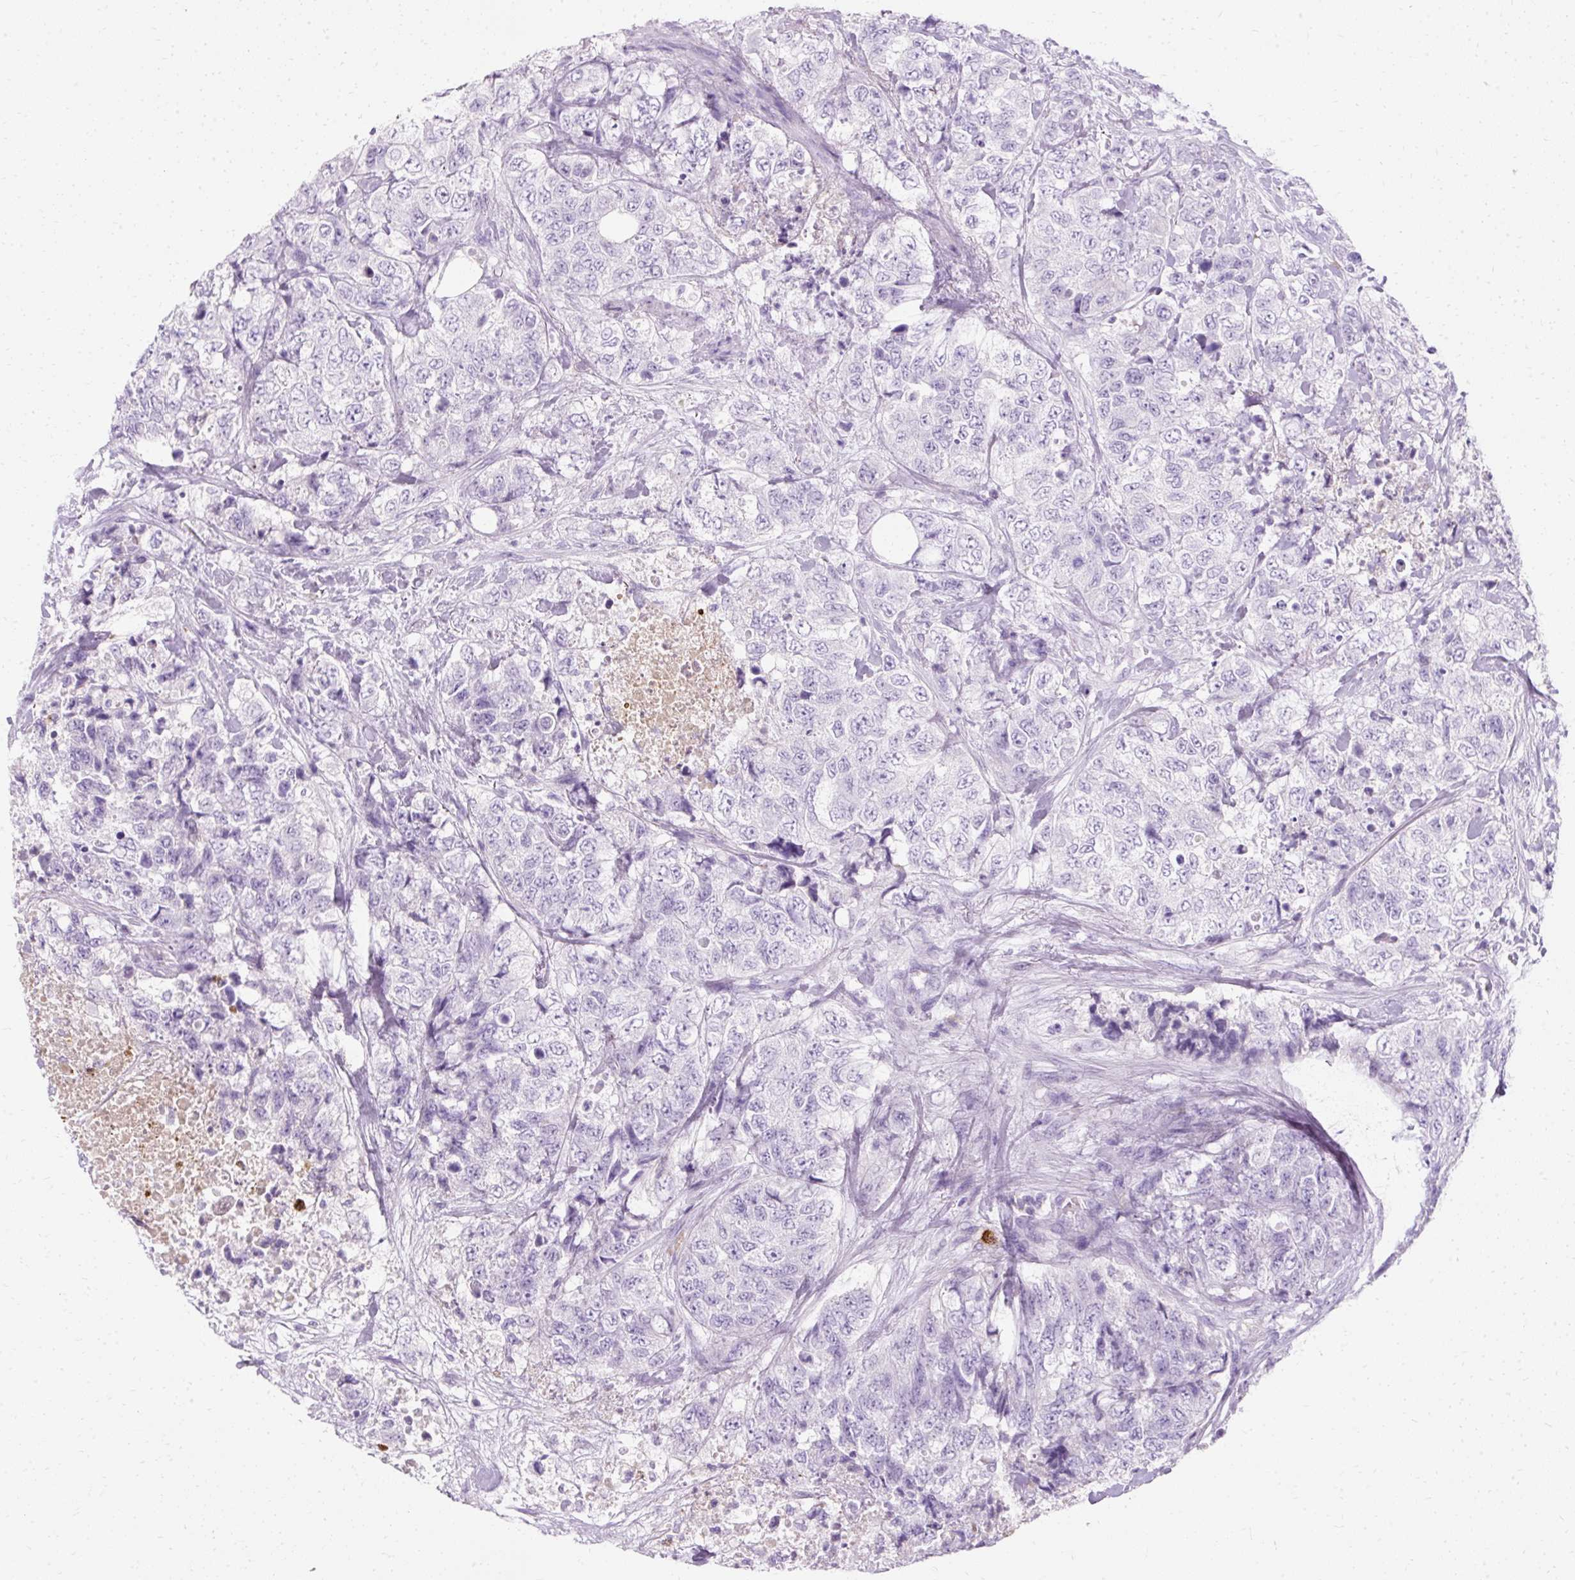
{"staining": {"intensity": "negative", "quantity": "none", "location": "none"}, "tissue": "urothelial cancer", "cell_type": "Tumor cells", "image_type": "cancer", "snomed": [{"axis": "morphology", "description": "Urothelial carcinoma, High grade"}, {"axis": "topography", "description": "Urinary bladder"}], "caption": "A micrograph of human urothelial cancer is negative for staining in tumor cells.", "gene": "DEFA1", "patient": {"sex": "female", "age": 78}}